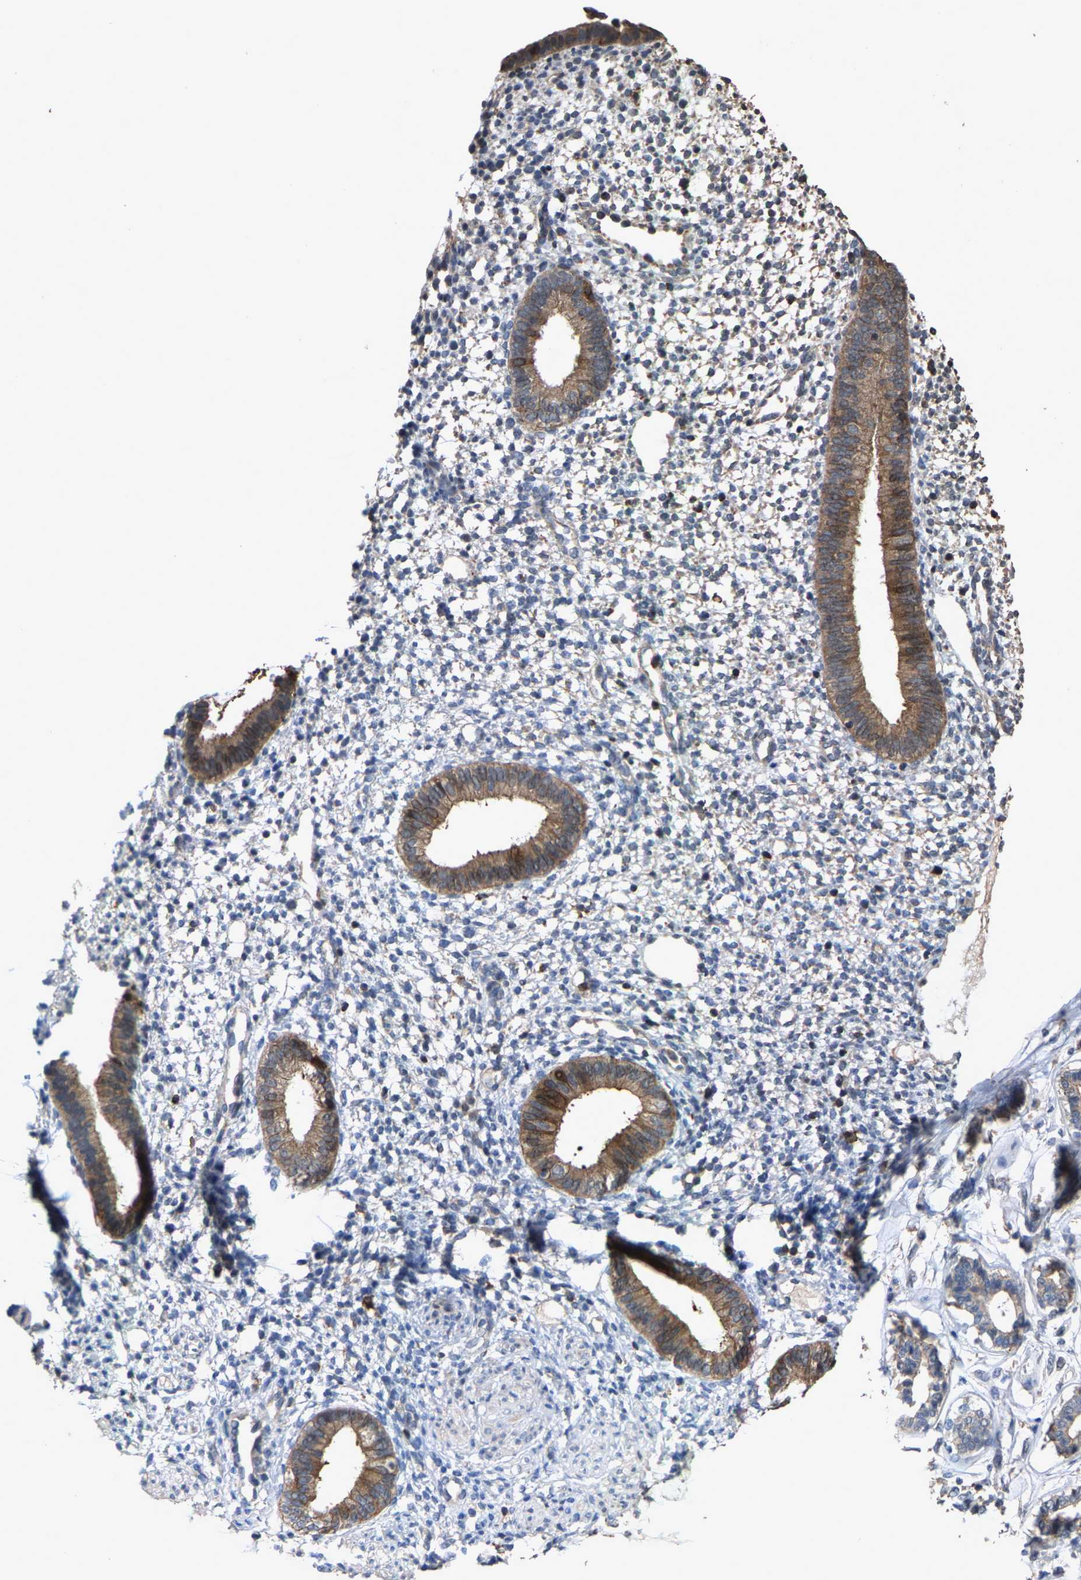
{"staining": {"intensity": "negative", "quantity": "none", "location": "none"}, "tissue": "endometrium", "cell_type": "Cells in endometrial stroma", "image_type": "normal", "snomed": [{"axis": "morphology", "description": "Normal tissue, NOS"}, {"axis": "topography", "description": "Endometrium"}], "caption": "A high-resolution photomicrograph shows immunohistochemistry staining of benign endometrium, which displays no significant positivity in cells in endometrial stroma. The staining was performed using DAB to visualize the protein expression in brown, while the nuclei were stained in blue with hematoxylin (Magnification: 20x).", "gene": "TDRKH", "patient": {"sex": "female", "age": 46}}